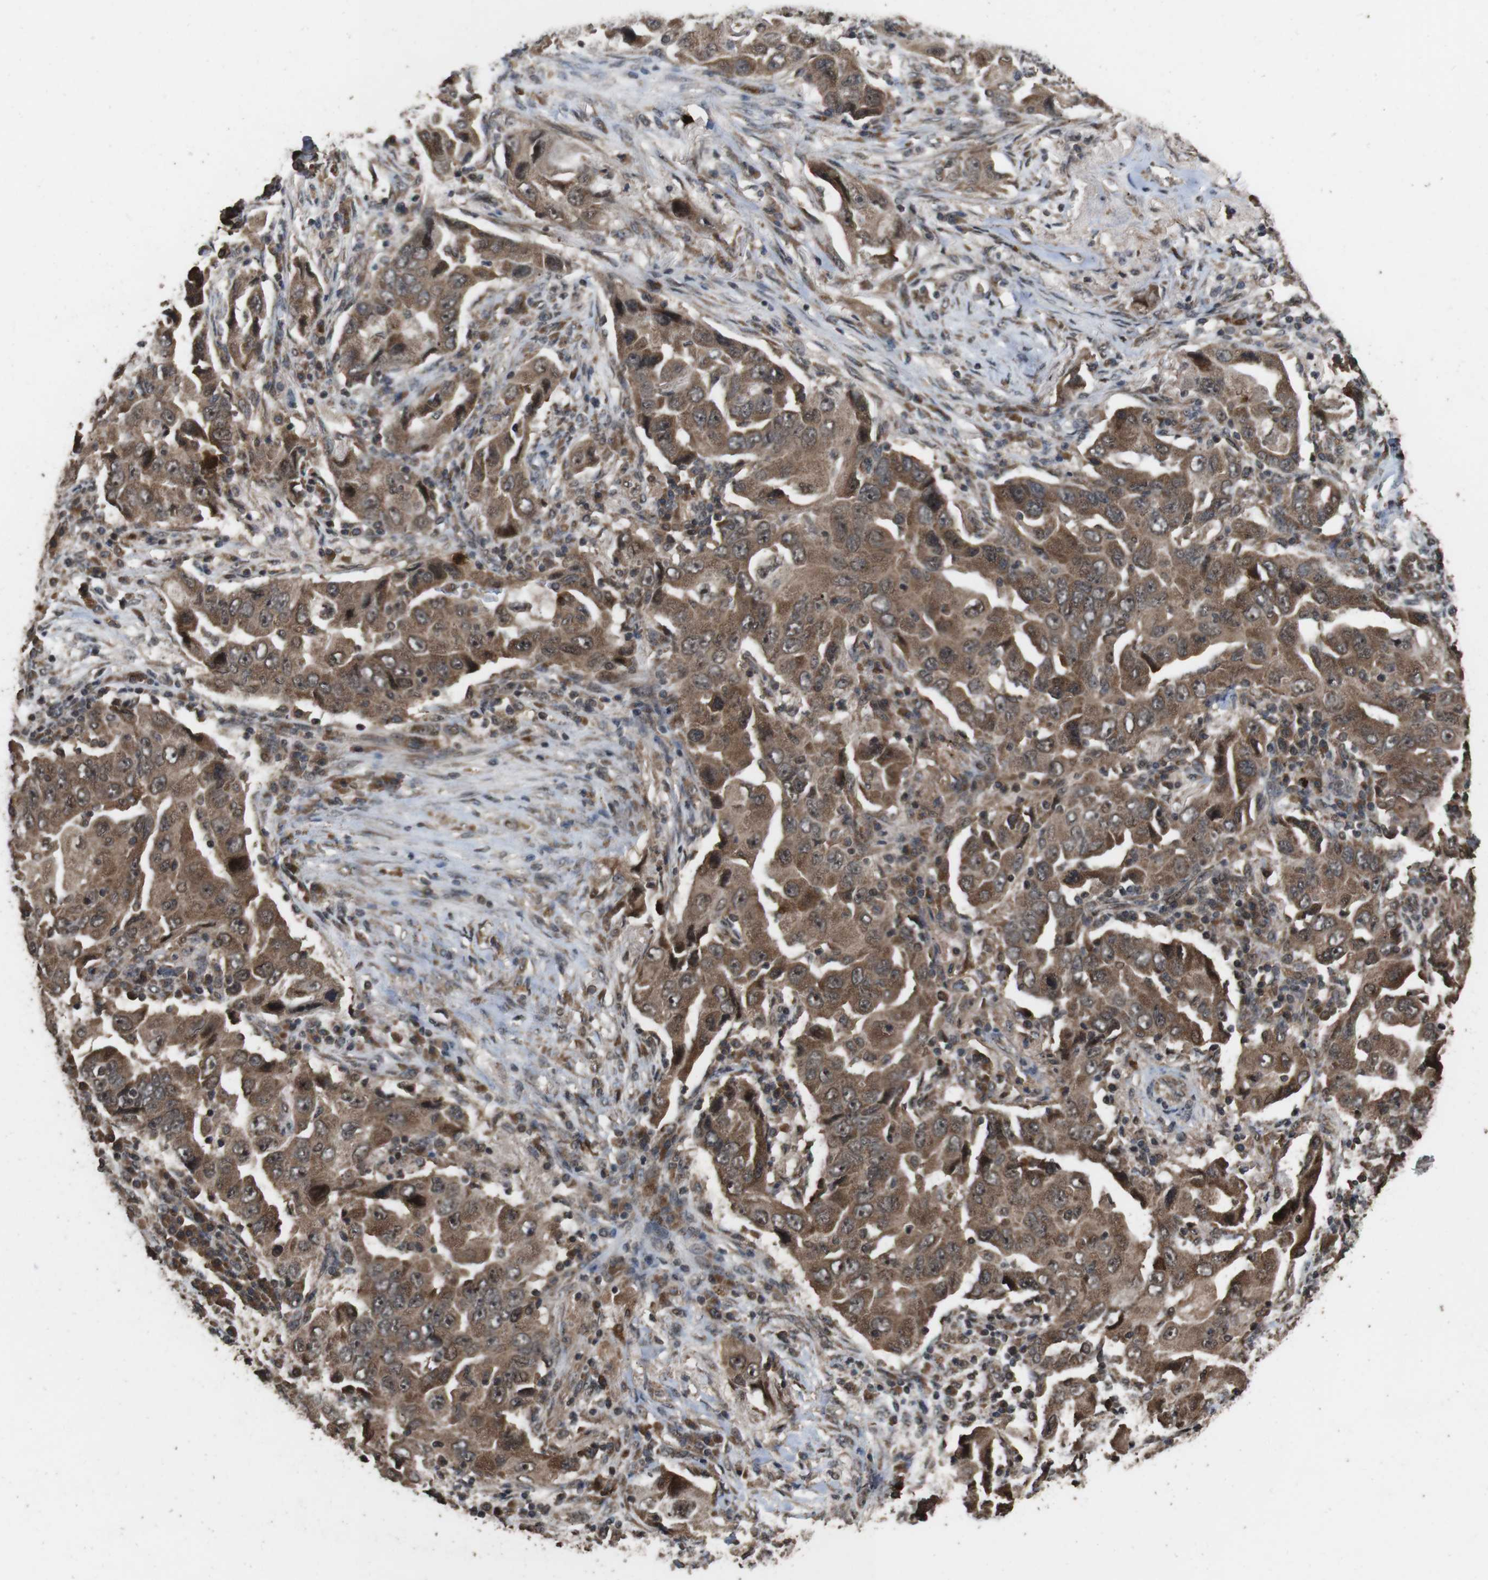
{"staining": {"intensity": "moderate", "quantity": ">75%", "location": "cytoplasmic/membranous"}, "tissue": "lung cancer", "cell_type": "Tumor cells", "image_type": "cancer", "snomed": [{"axis": "morphology", "description": "Adenocarcinoma, NOS"}, {"axis": "topography", "description": "Lung"}], "caption": "Protein staining displays moderate cytoplasmic/membranous positivity in about >75% of tumor cells in lung adenocarcinoma.", "gene": "RRAS2", "patient": {"sex": "female", "age": 65}}